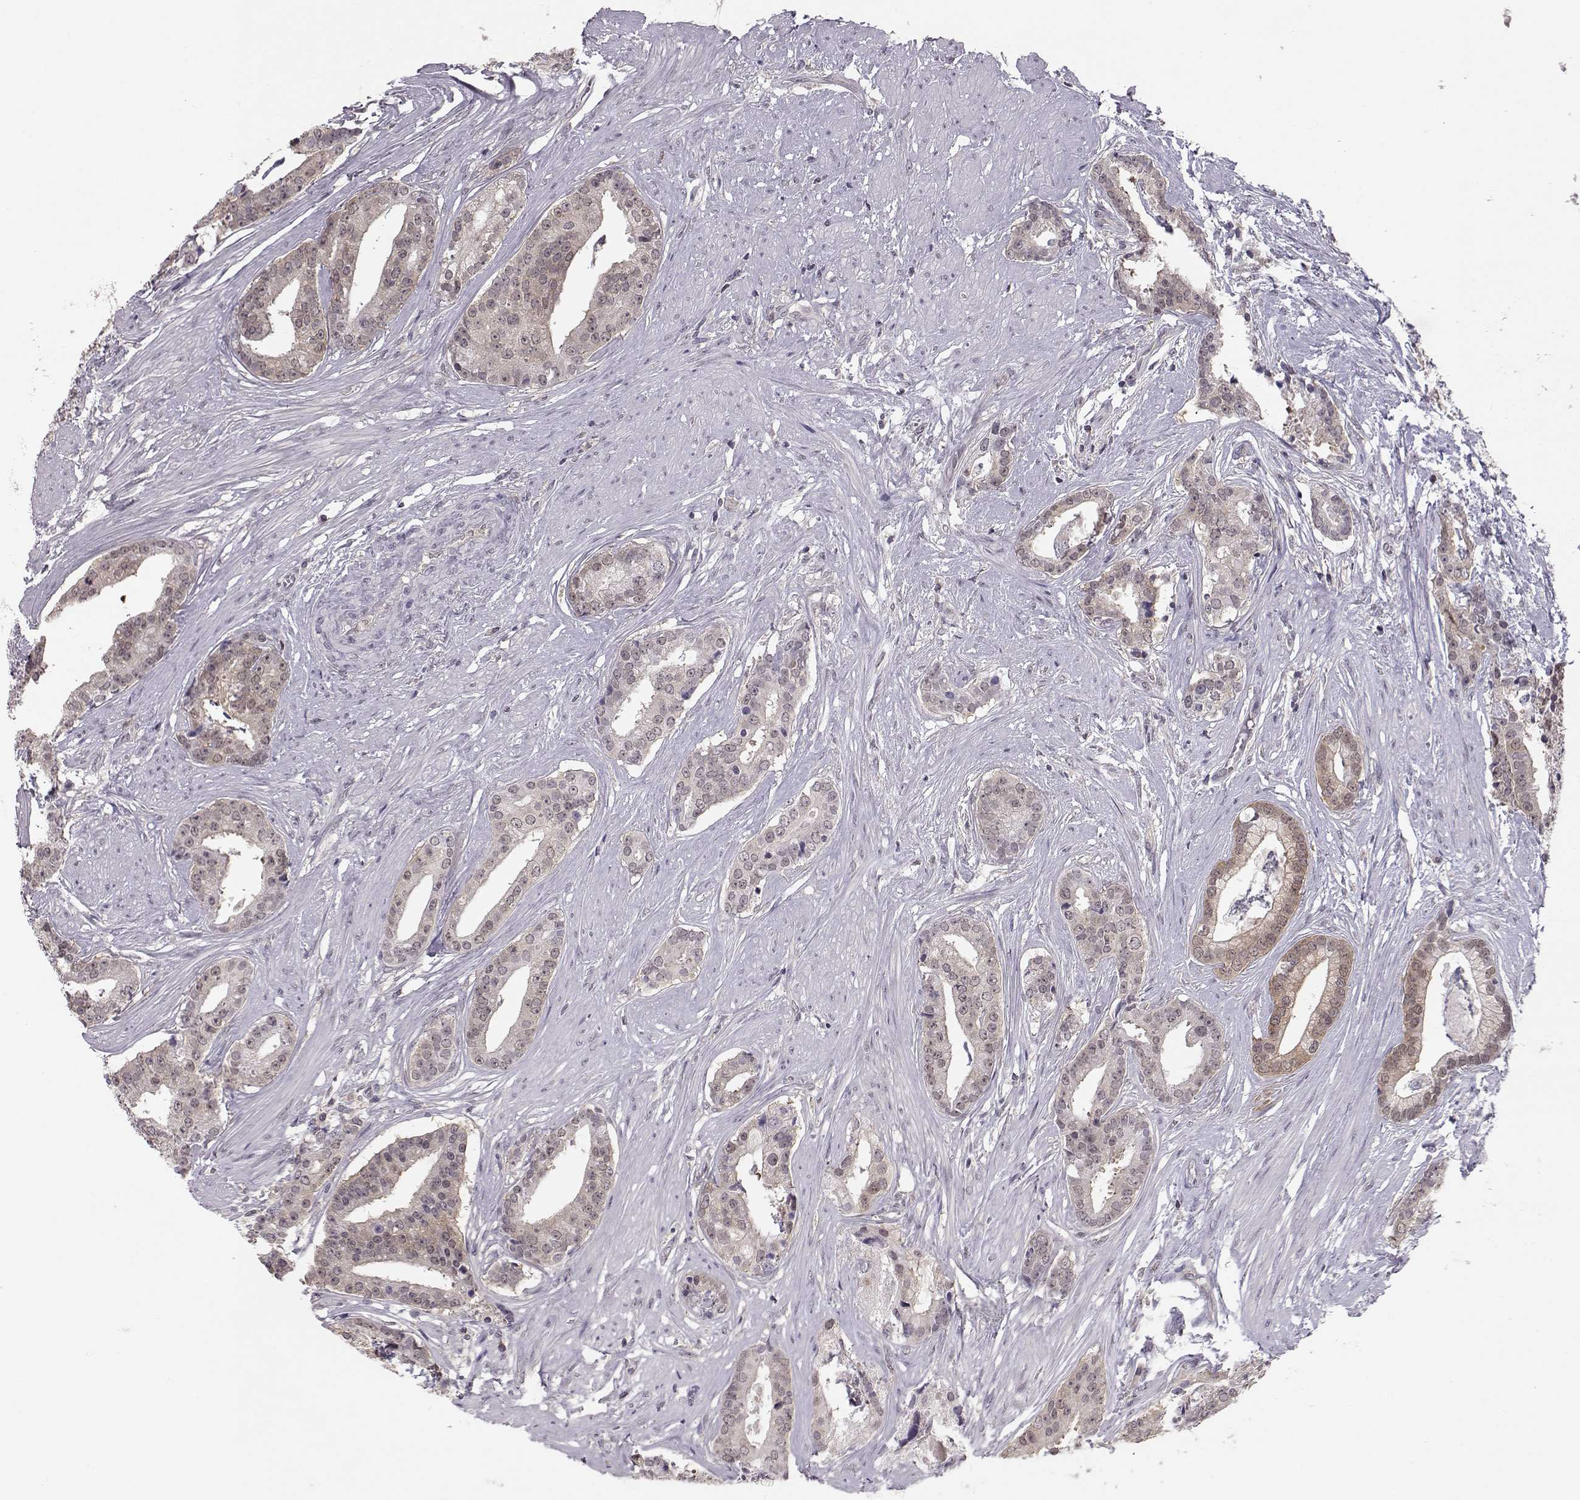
{"staining": {"intensity": "weak", "quantity": "25%-75%", "location": "cytoplasmic/membranous"}, "tissue": "prostate cancer", "cell_type": "Tumor cells", "image_type": "cancer", "snomed": [{"axis": "morphology", "description": "Adenocarcinoma, NOS"}, {"axis": "topography", "description": "Prostate and seminal vesicle, NOS"}, {"axis": "topography", "description": "Prostate"}], "caption": "Brown immunohistochemical staining in prostate cancer shows weak cytoplasmic/membranous positivity in approximately 25%-75% of tumor cells.", "gene": "KIF13B", "patient": {"sex": "male", "age": 44}}